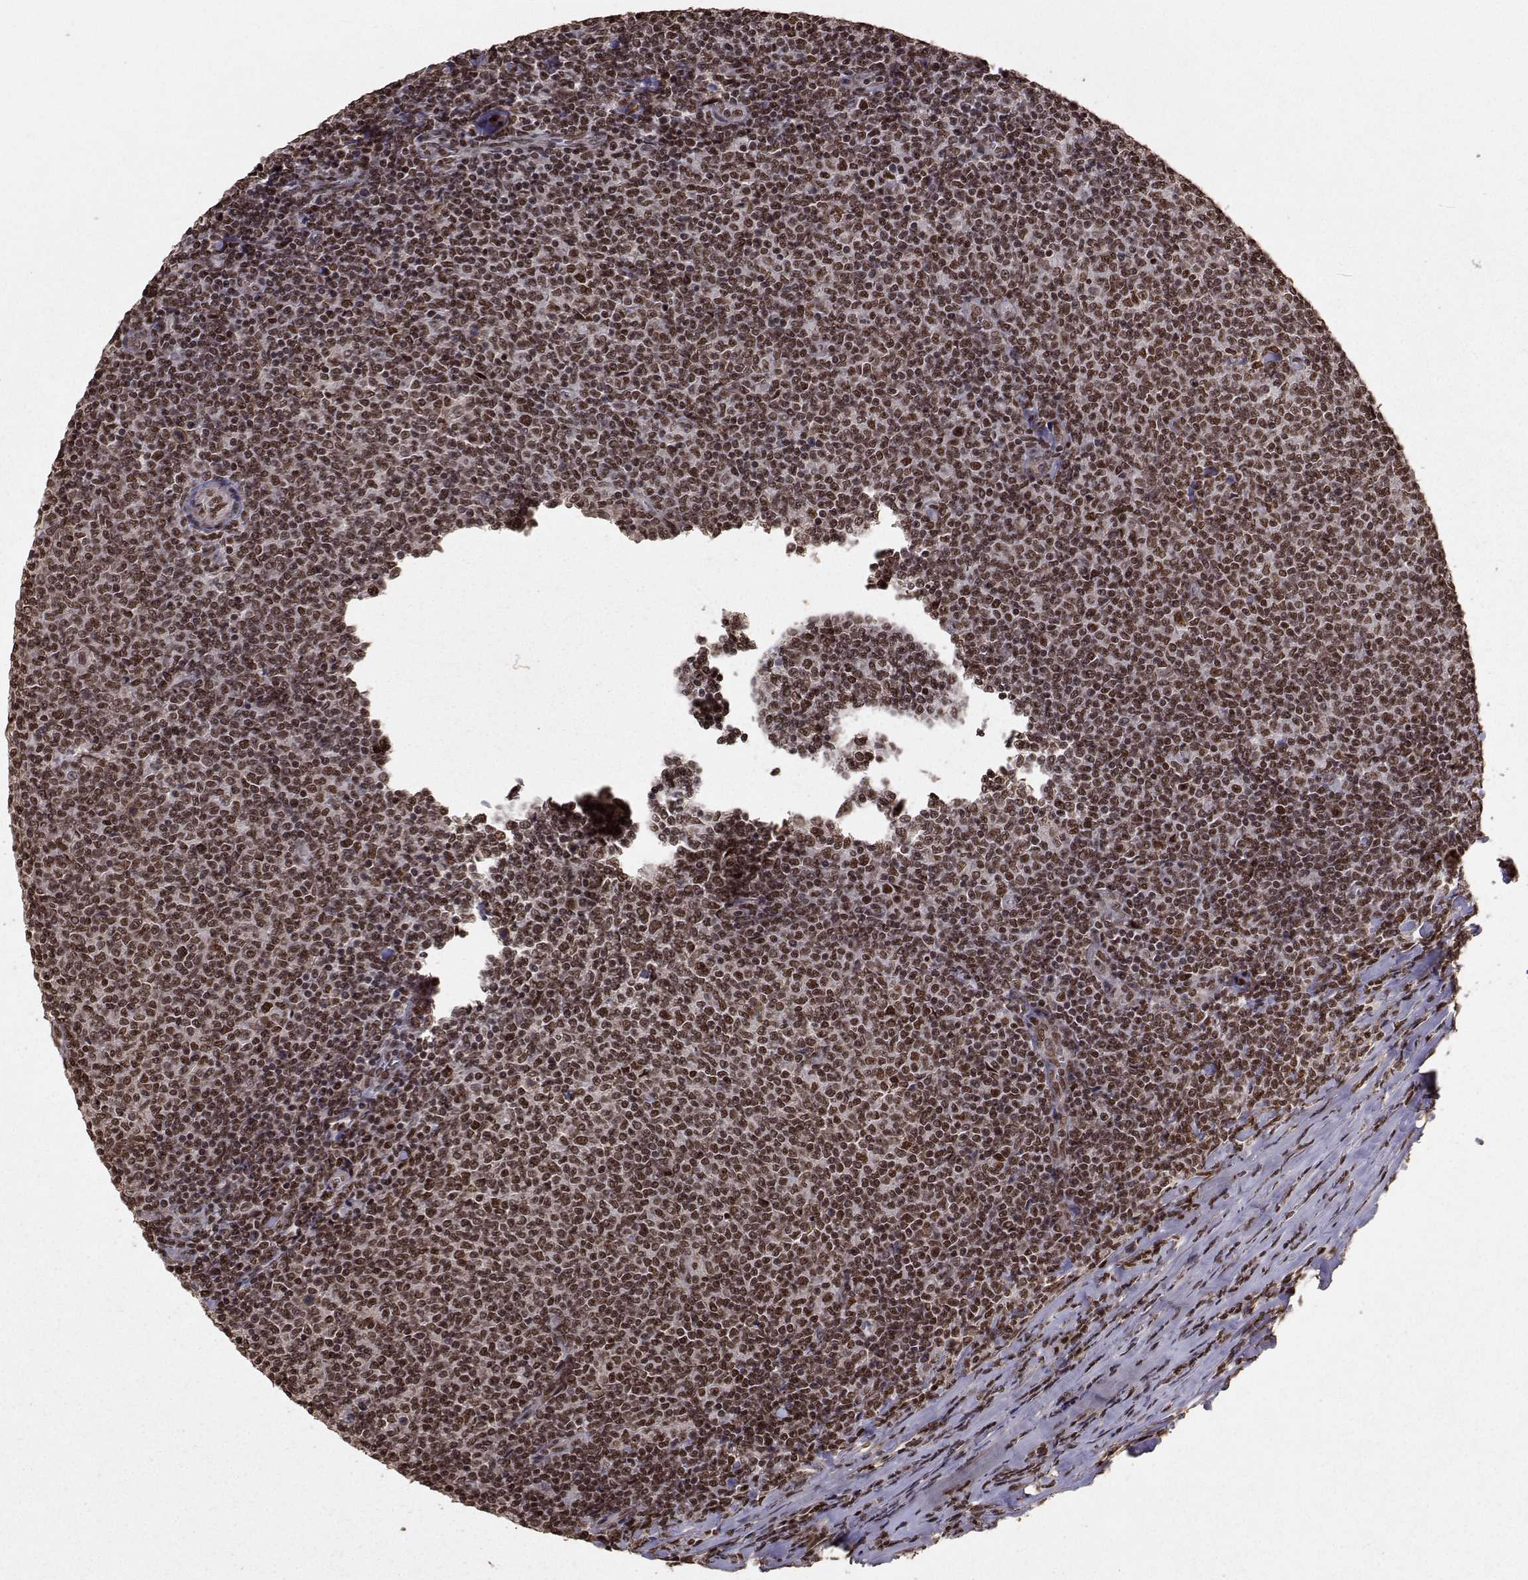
{"staining": {"intensity": "strong", "quantity": ">75%", "location": "nuclear"}, "tissue": "lymphoma", "cell_type": "Tumor cells", "image_type": "cancer", "snomed": [{"axis": "morphology", "description": "Malignant lymphoma, non-Hodgkin's type, Low grade"}, {"axis": "topography", "description": "Lymph node"}], "caption": "The photomicrograph demonstrates staining of low-grade malignant lymphoma, non-Hodgkin's type, revealing strong nuclear protein positivity (brown color) within tumor cells.", "gene": "SF1", "patient": {"sex": "male", "age": 52}}